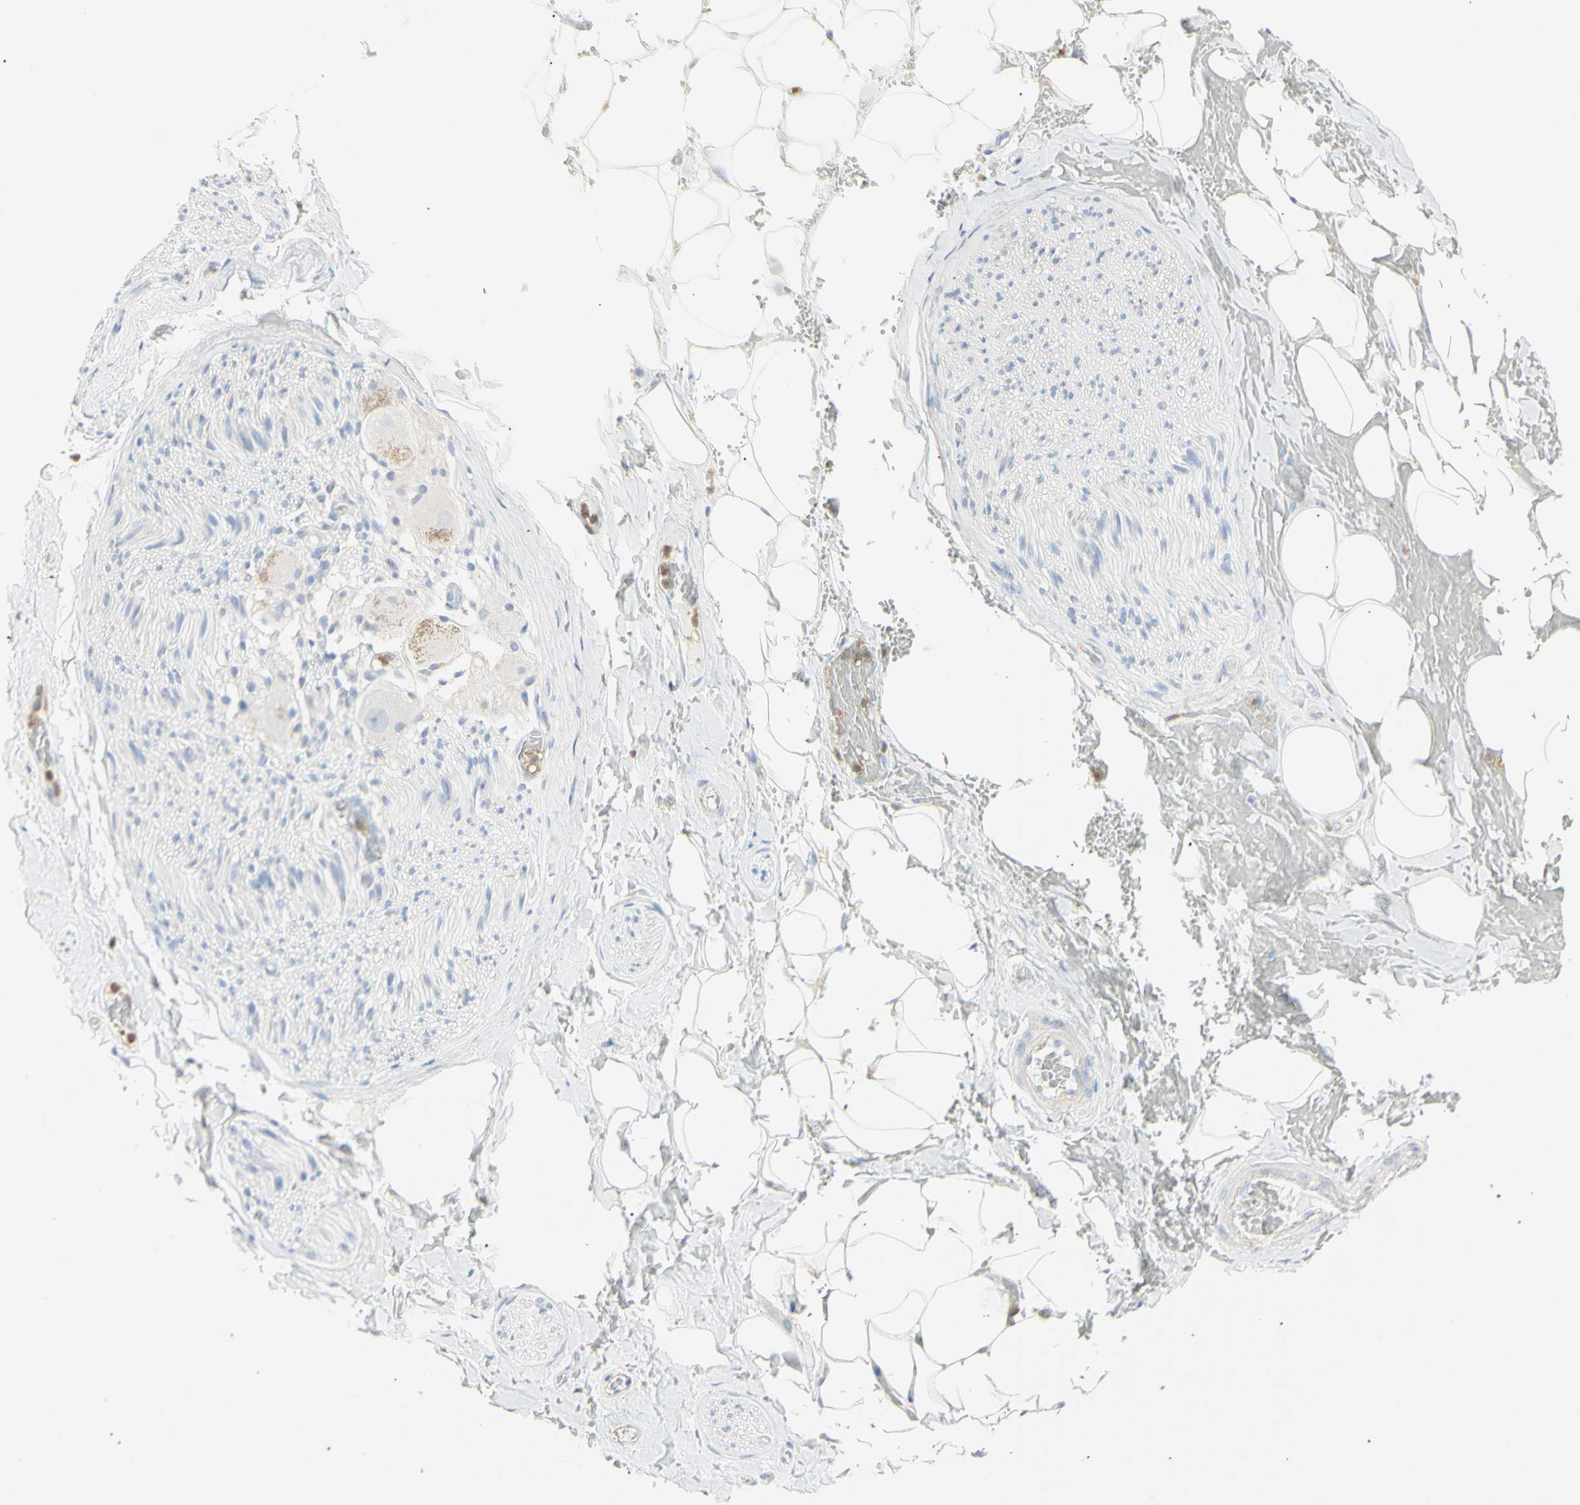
{"staining": {"intensity": "moderate", "quantity": "25%-75%", "location": "cytoplasmic/membranous"}, "tissue": "adipose tissue", "cell_type": "Adipocytes", "image_type": "normal", "snomed": [{"axis": "morphology", "description": "Normal tissue, NOS"}, {"axis": "topography", "description": "Peripheral nerve tissue"}], "caption": "Moderate cytoplasmic/membranous staining for a protein is identified in about 25%-75% of adipocytes of unremarkable adipose tissue using immunohistochemistry (IHC).", "gene": "B4GALNT3", "patient": {"sex": "male", "age": 70}}